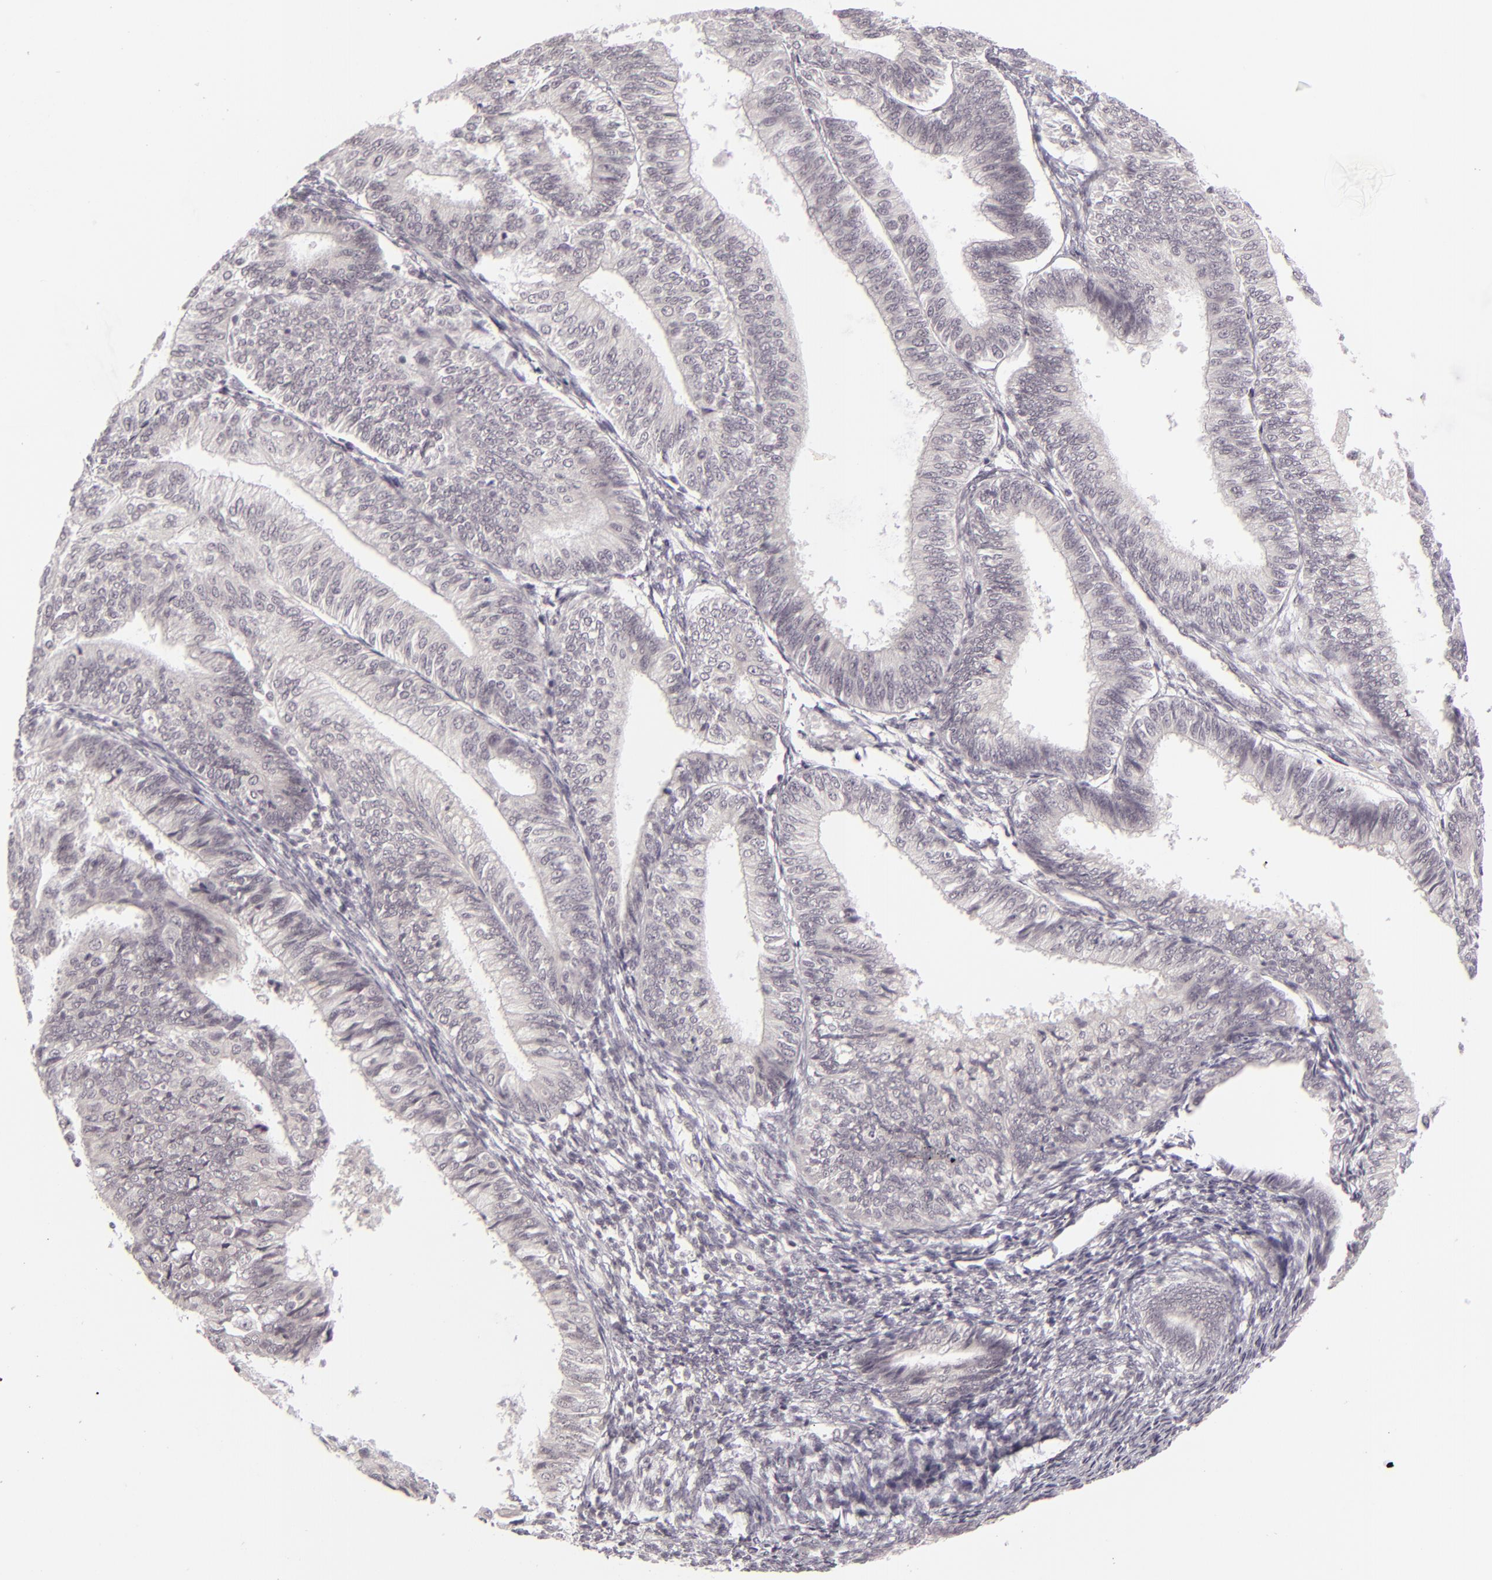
{"staining": {"intensity": "negative", "quantity": "none", "location": "none"}, "tissue": "endometrial cancer", "cell_type": "Tumor cells", "image_type": "cancer", "snomed": [{"axis": "morphology", "description": "Adenocarcinoma, NOS"}, {"axis": "topography", "description": "Endometrium"}], "caption": "This is an immunohistochemistry photomicrograph of endometrial adenocarcinoma. There is no expression in tumor cells.", "gene": "DLG3", "patient": {"sex": "female", "age": 55}}